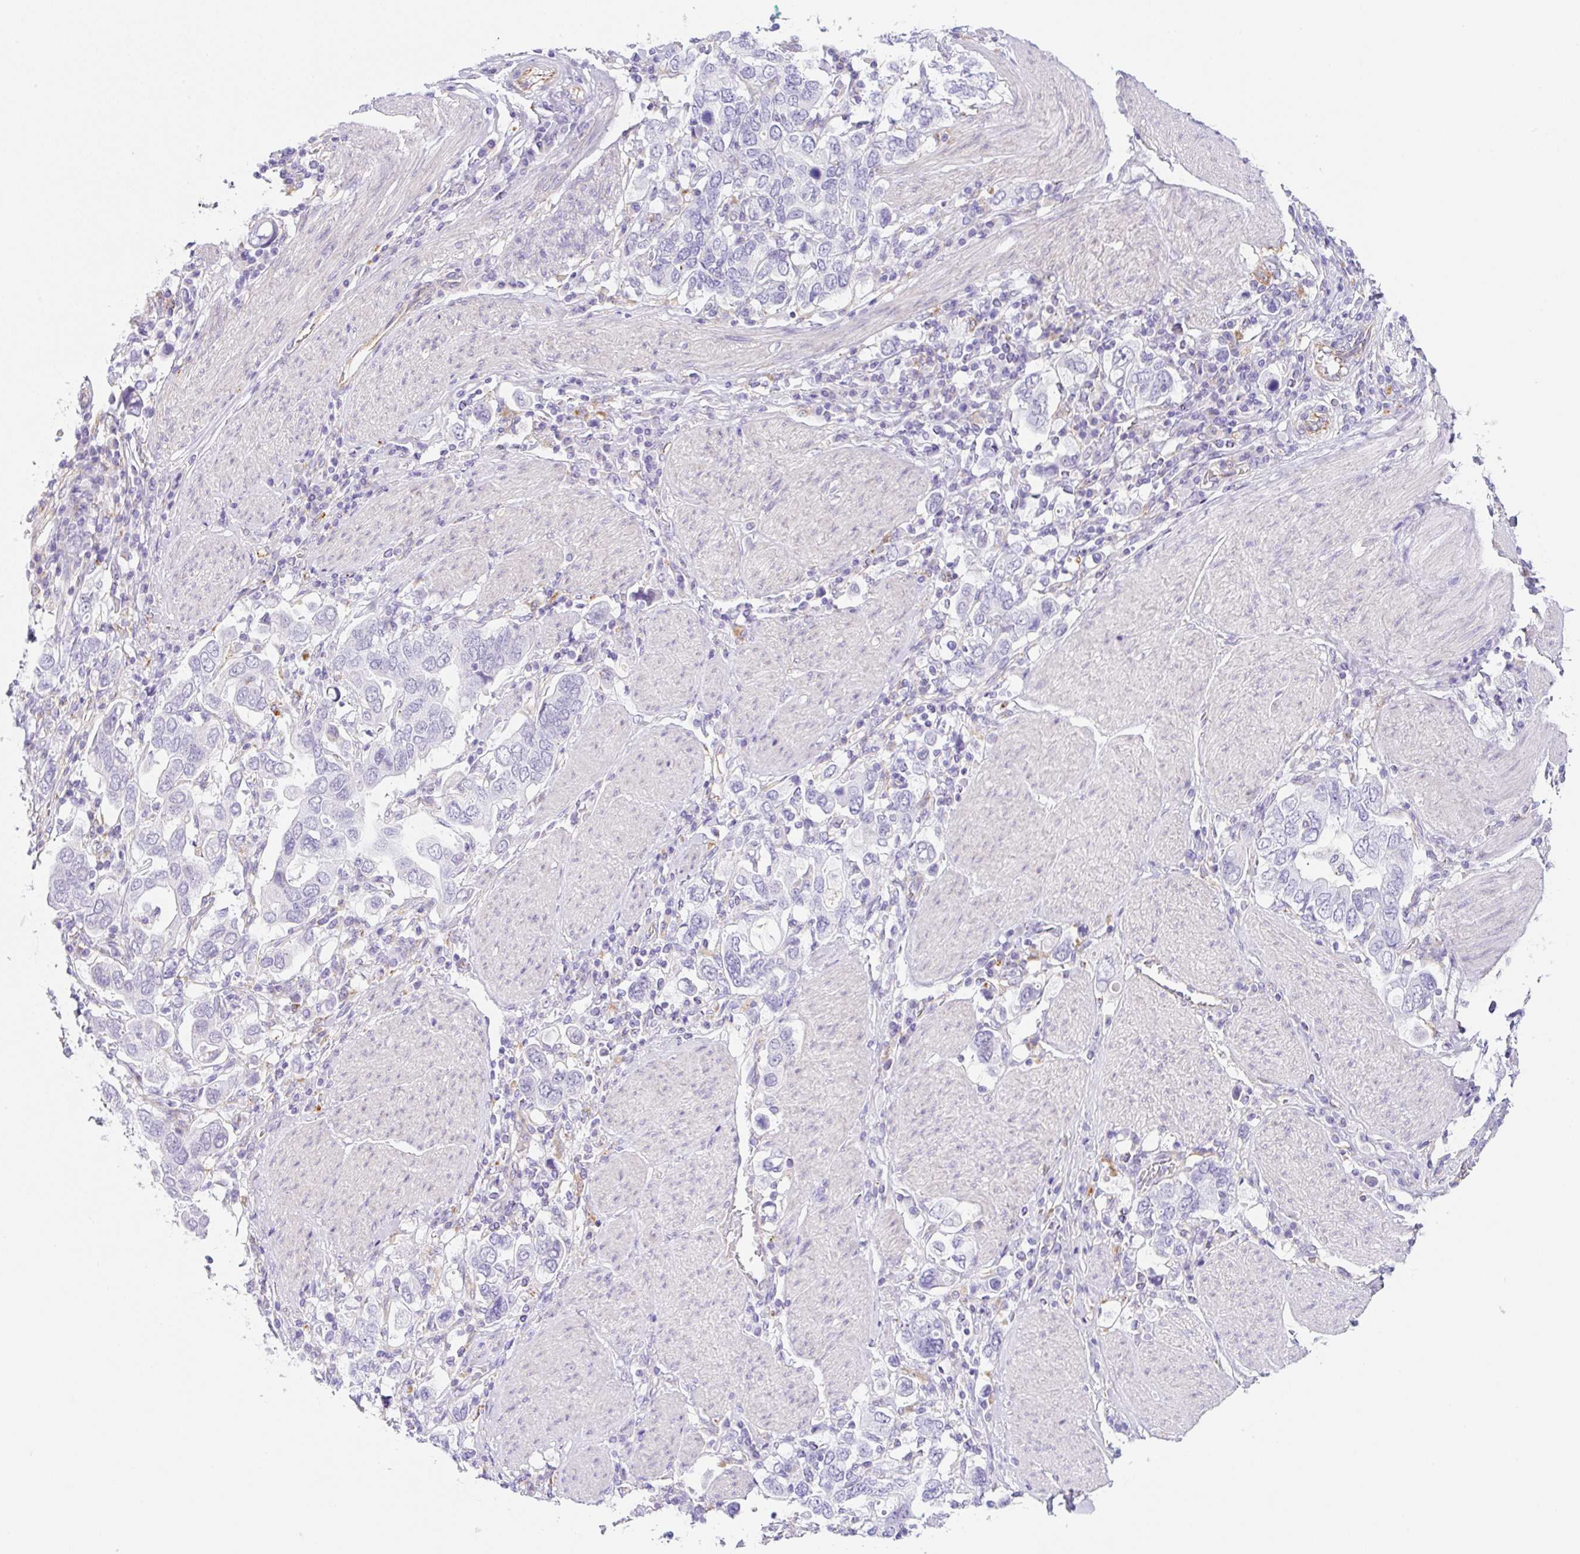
{"staining": {"intensity": "negative", "quantity": "none", "location": "none"}, "tissue": "stomach cancer", "cell_type": "Tumor cells", "image_type": "cancer", "snomed": [{"axis": "morphology", "description": "Adenocarcinoma, NOS"}, {"axis": "topography", "description": "Stomach, upper"}], "caption": "Protein analysis of stomach adenocarcinoma shows no significant staining in tumor cells.", "gene": "DKK4", "patient": {"sex": "male", "age": 62}}